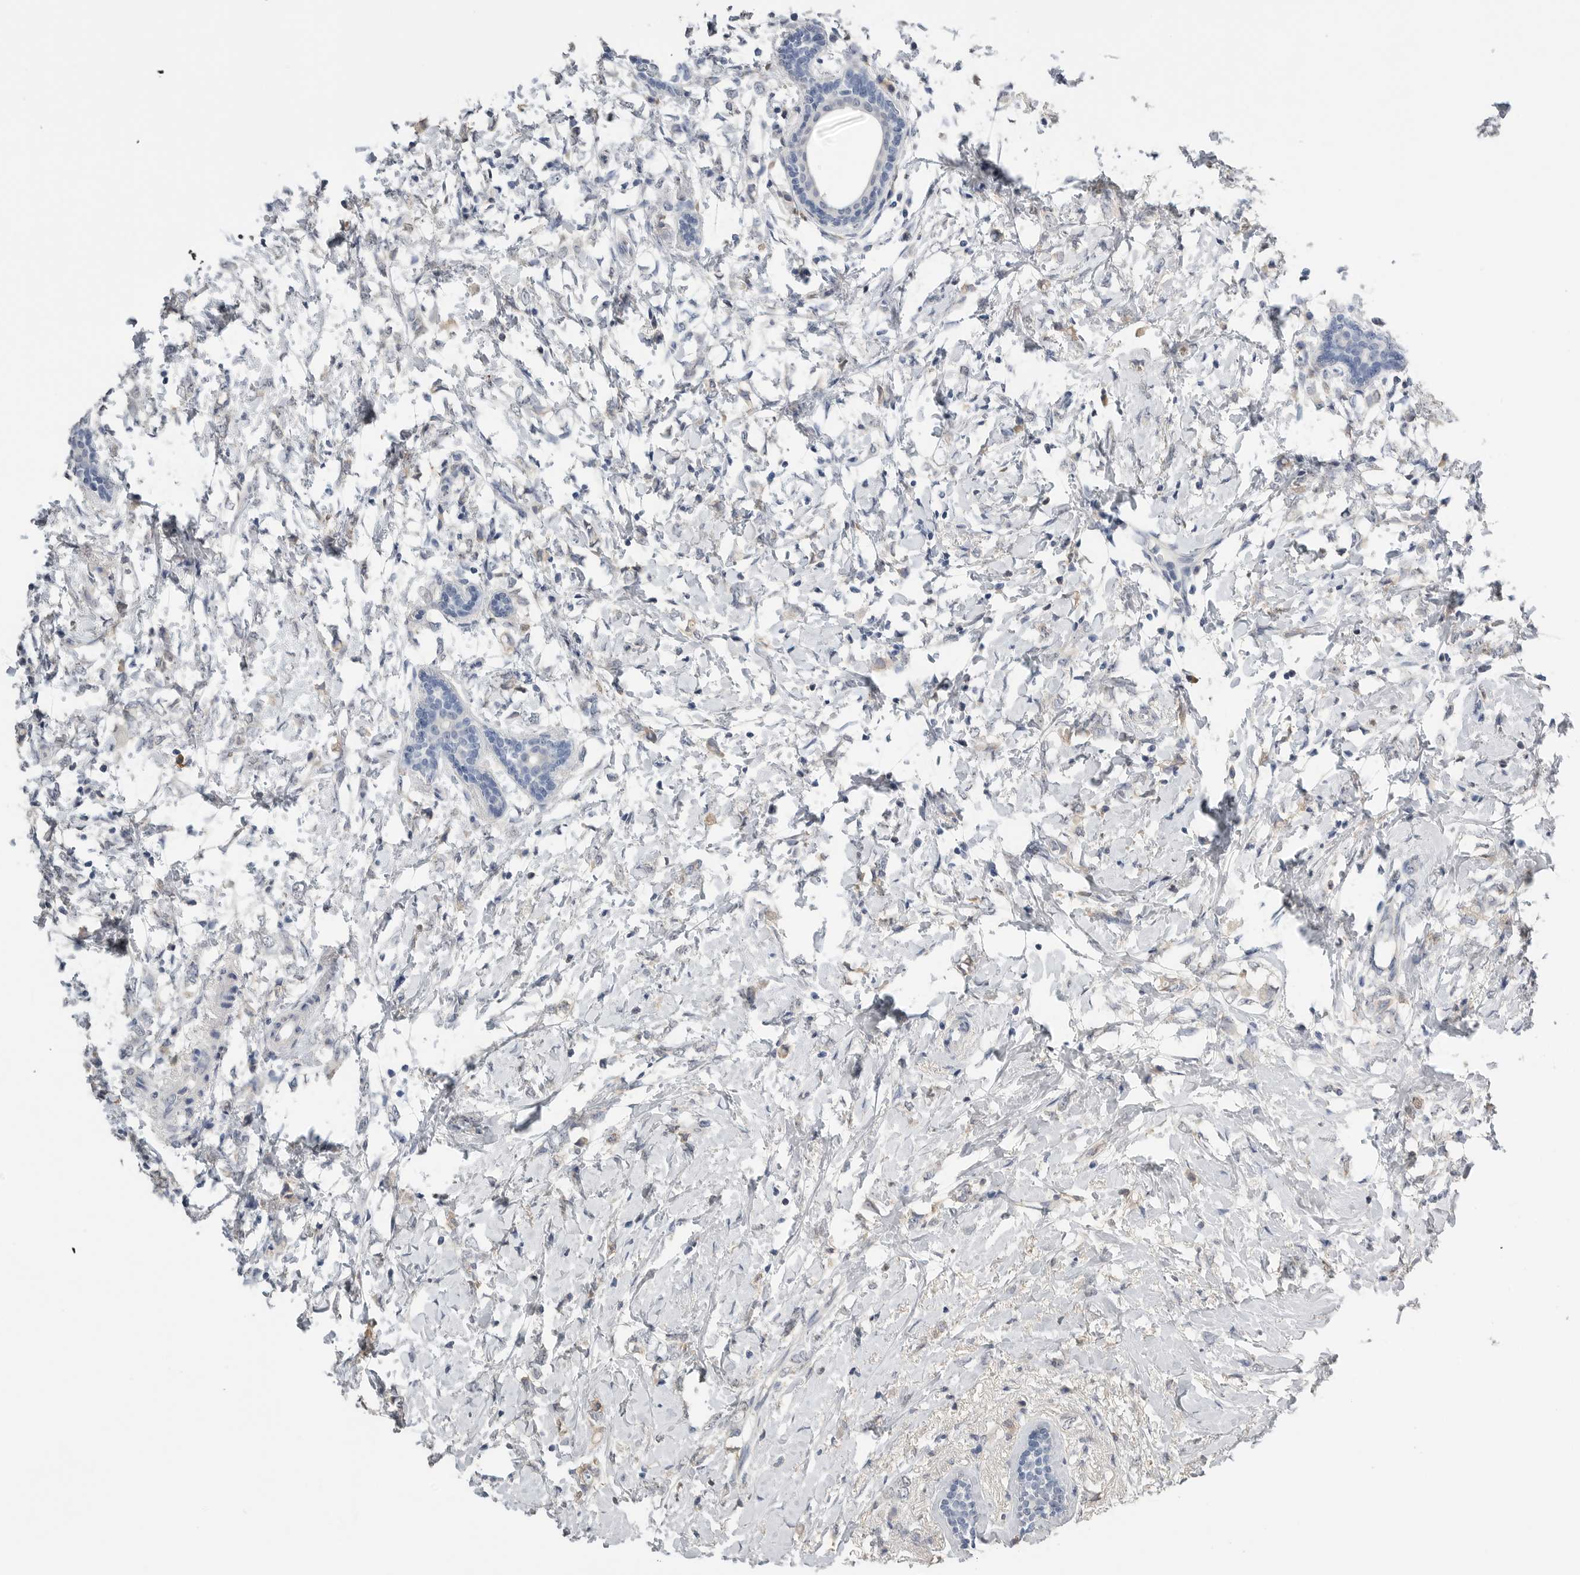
{"staining": {"intensity": "negative", "quantity": "none", "location": "none"}, "tissue": "breast cancer", "cell_type": "Tumor cells", "image_type": "cancer", "snomed": [{"axis": "morphology", "description": "Normal tissue, NOS"}, {"axis": "morphology", "description": "Lobular carcinoma"}, {"axis": "topography", "description": "Breast"}], "caption": "Tumor cells are negative for protein expression in human breast cancer (lobular carcinoma).", "gene": "FABP6", "patient": {"sex": "female", "age": 47}}